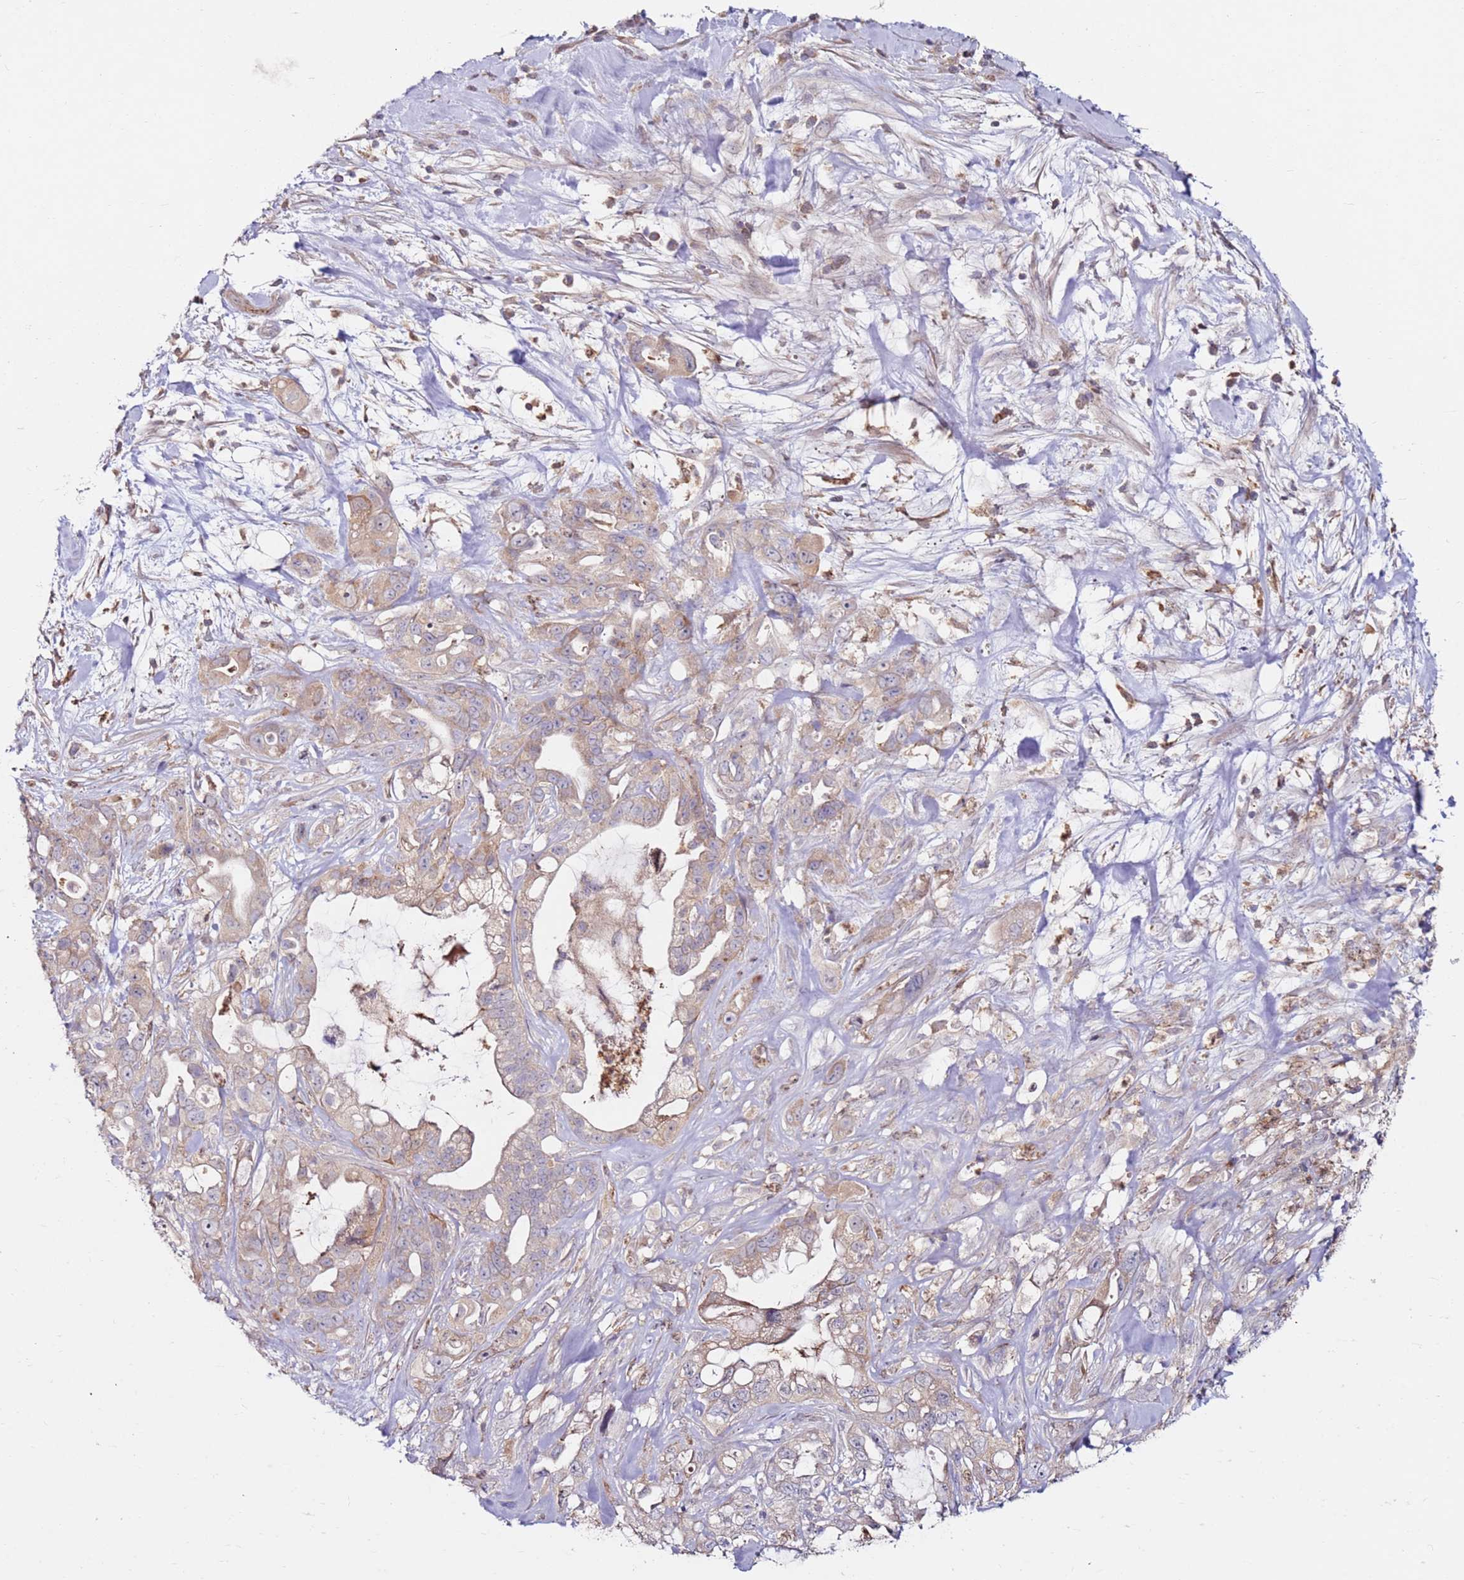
{"staining": {"intensity": "weak", "quantity": ">75%", "location": "cytoplasmic/membranous"}, "tissue": "pancreatic cancer", "cell_type": "Tumor cells", "image_type": "cancer", "snomed": [{"axis": "morphology", "description": "Adenocarcinoma, NOS"}, {"axis": "topography", "description": "Pancreas"}], "caption": "Immunohistochemistry (IHC) of human pancreatic cancer exhibits low levels of weak cytoplasmic/membranous expression in about >75% of tumor cells. The staining is performed using DAB (3,3'-diaminobenzidine) brown chromogen to label protein expression. The nuclei are counter-stained blue using hematoxylin.", "gene": "CNOT9", "patient": {"sex": "female", "age": 61}}